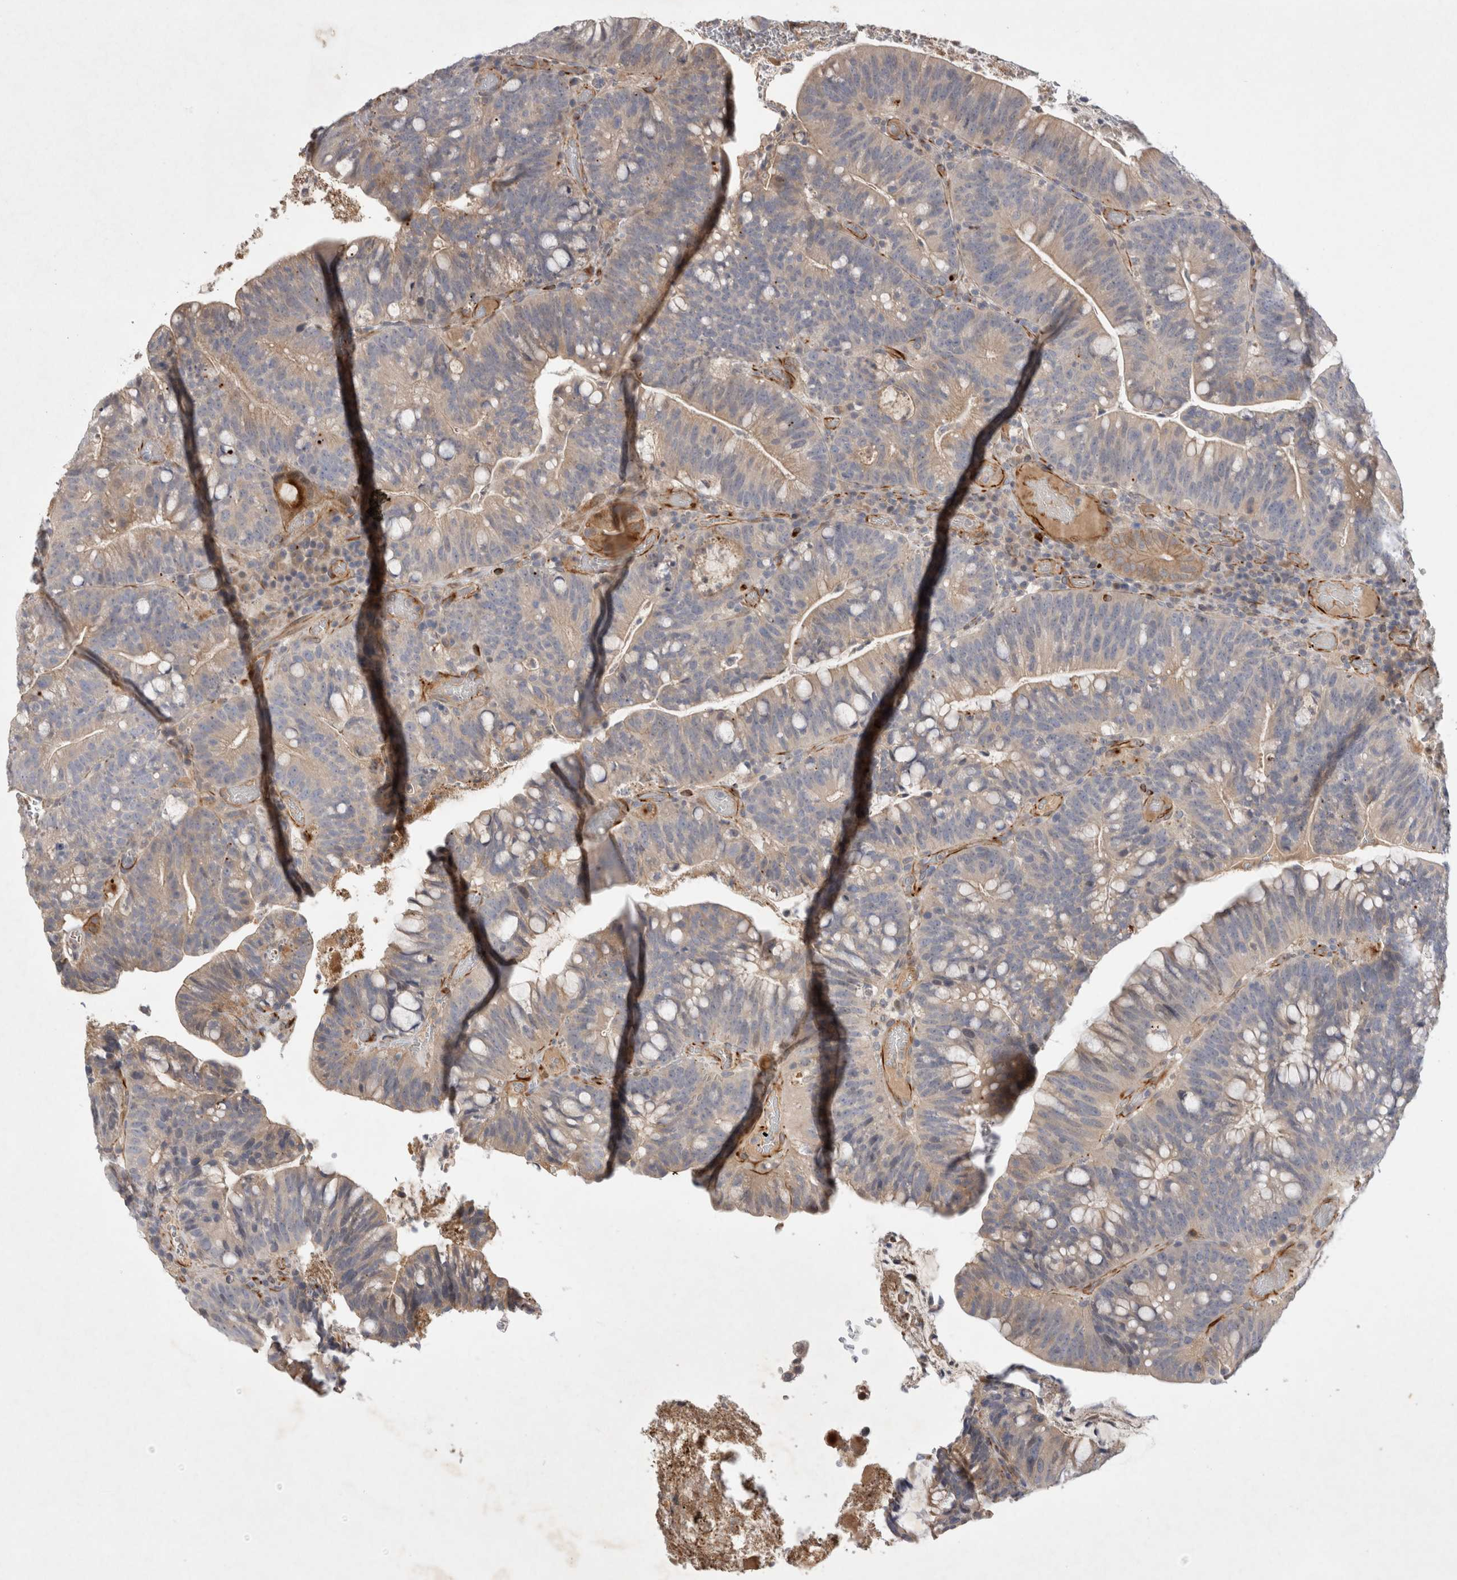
{"staining": {"intensity": "weak", "quantity": "25%-75%", "location": "cytoplasmic/membranous"}, "tissue": "colorectal cancer", "cell_type": "Tumor cells", "image_type": "cancer", "snomed": [{"axis": "morphology", "description": "Adenocarcinoma, NOS"}, {"axis": "topography", "description": "Colon"}], "caption": "High-magnification brightfield microscopy of colorectal adenocarcinoma stained with DAB (3,3'-diaminobenzidine) (brown) and counterstained with hematoxylin (blue). tumor cells exhibit weak cytoplasmic/membranous expression is appreciated in about25%-75% of cells.", "gene": "NMU", "patient": {"sex": "female", "age": 66}}